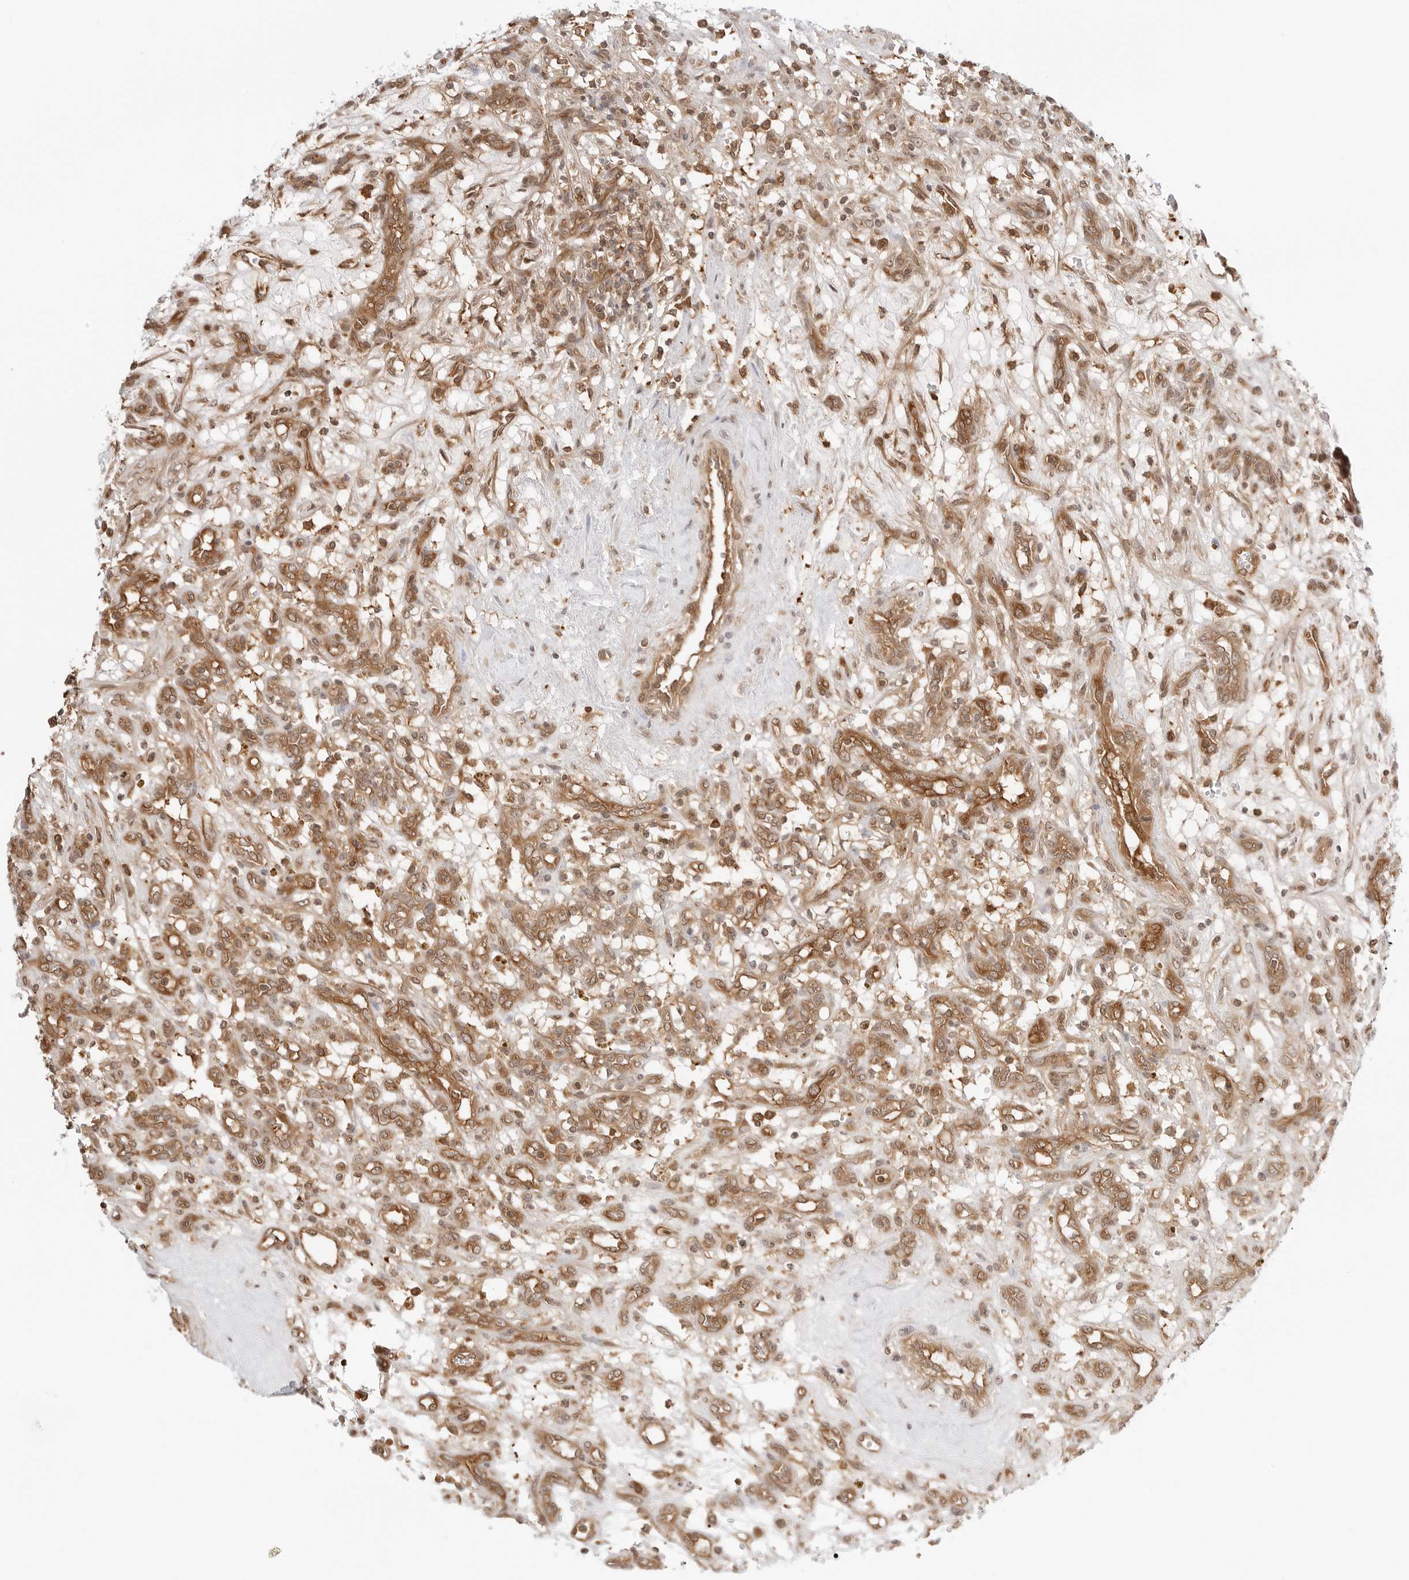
{"staining": {"intensity": "moderate", "quantity": ">75%", "location": "cytoplasmic/membranous,nuclear"}, "tissue": "renal cancer", "cell_type": "Tumor cells", "image_type": "cancer", "snomed": [{"axis": "morphology", "description": "Adenocarcinoma, NOS"}, {"axis": "topography", "description": "Kidney"}], "caption": "Moderate cytoplasmic/membranous and nuclear positivity for a protein is identified in approximately >75% of tumor cells of renal cancer (adenocarcinoma) using immunohistochemistry (IHC).", "gene": "NUDC", "patient": {"sex": "female", "age": 57}}